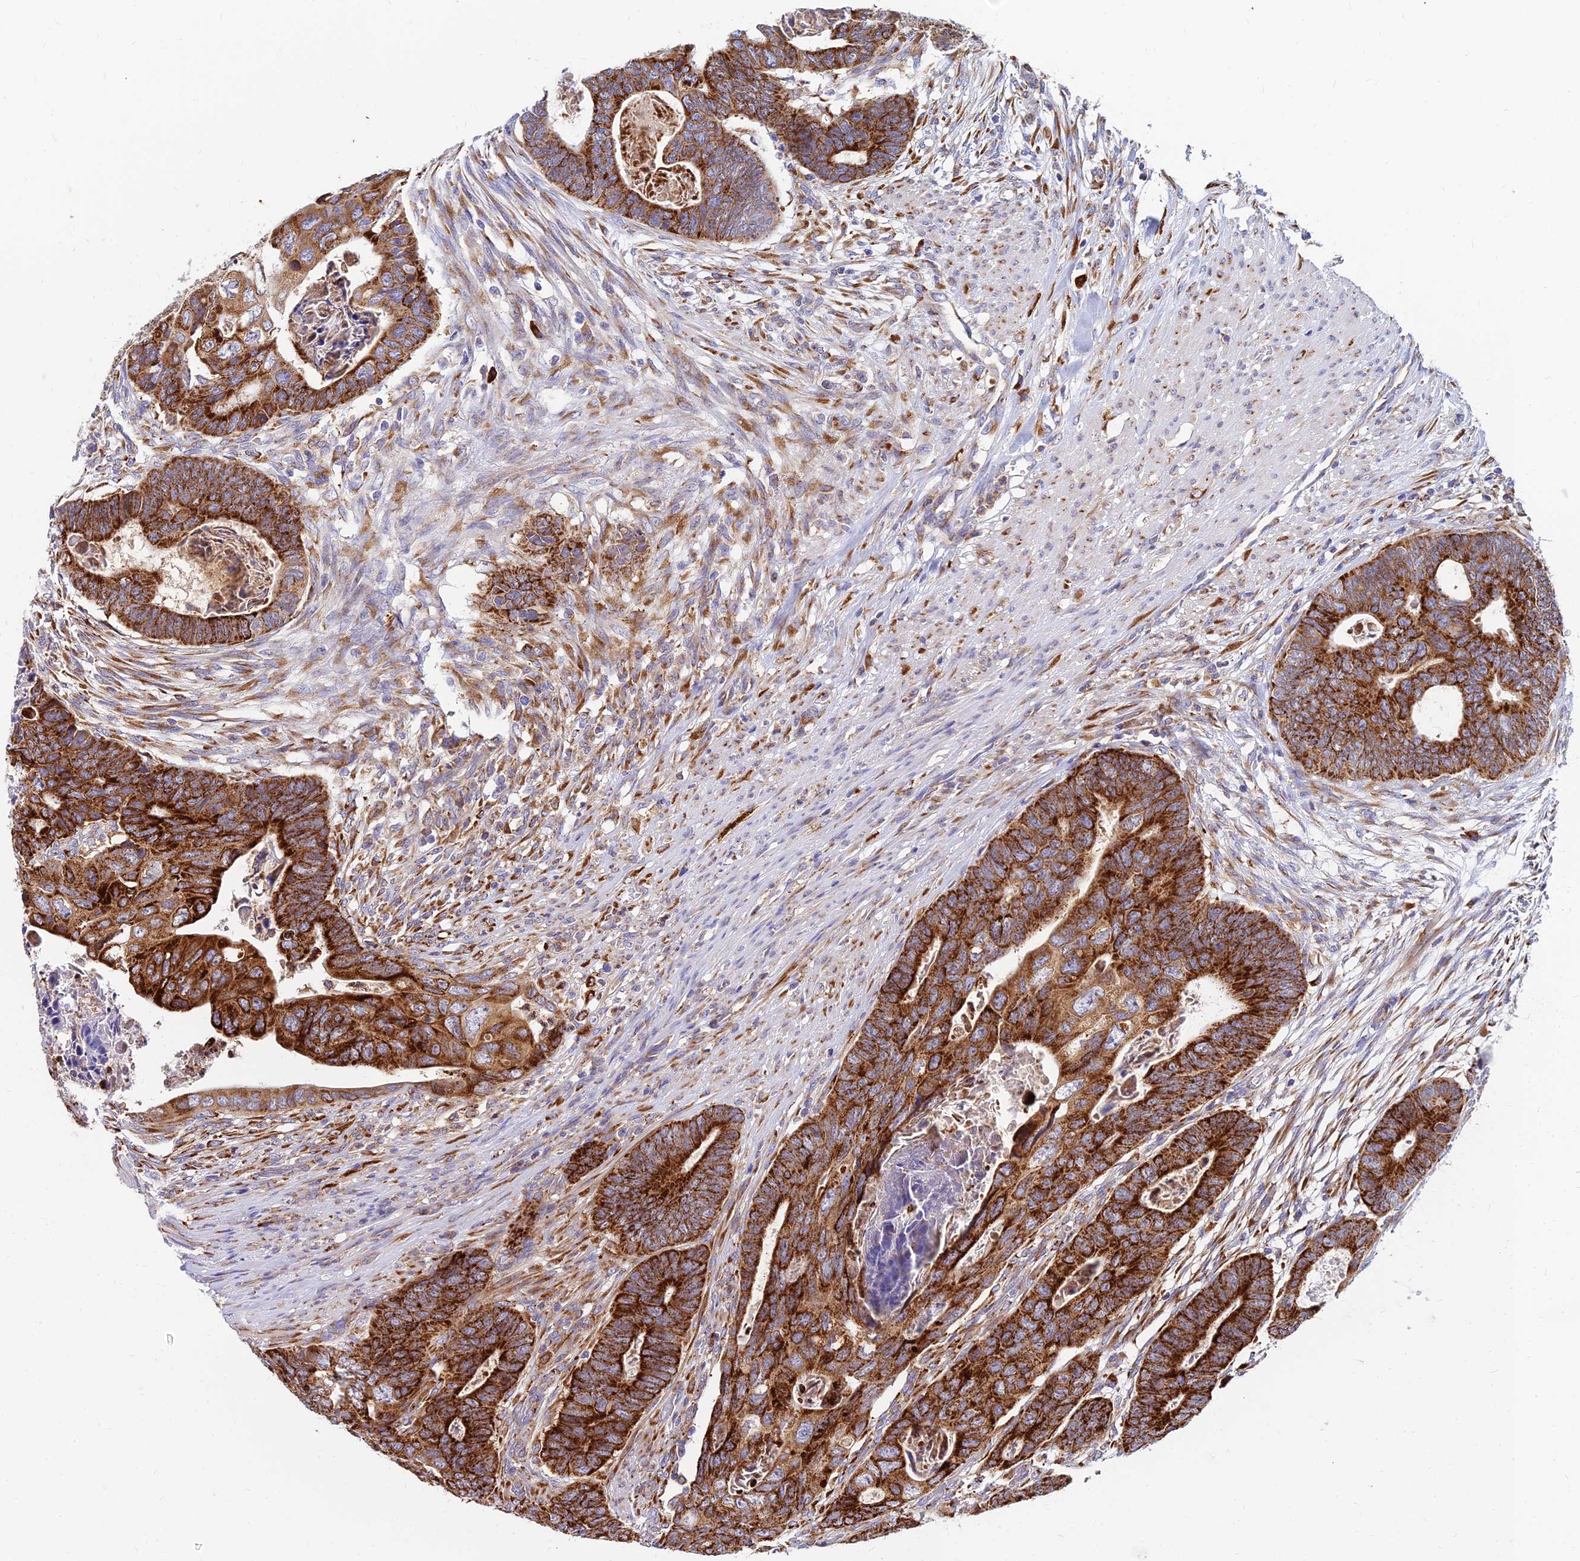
{"staining": {"intensity": "strong", "quantity": ">75%", "location": "cytoplasmic/membranous"}, "tissue": "colorectal cancer", "cell_type": "Tumor cells", "image_type": "cancer", "snomed": [{"axis": "morphology", "description": "Adenocarcinoma, NOS"}, {"axis": "topography", "description": "Rectum"}], "caption": "Brown immunohistochemical staining in human colorectal cancer (adenocarcinoma) demonstrates strong cytoplasmic/membranous staining in about >75% of tumor cells.", "gene": "CCT6B", "patient": {"sex": "female", "age": 78}}